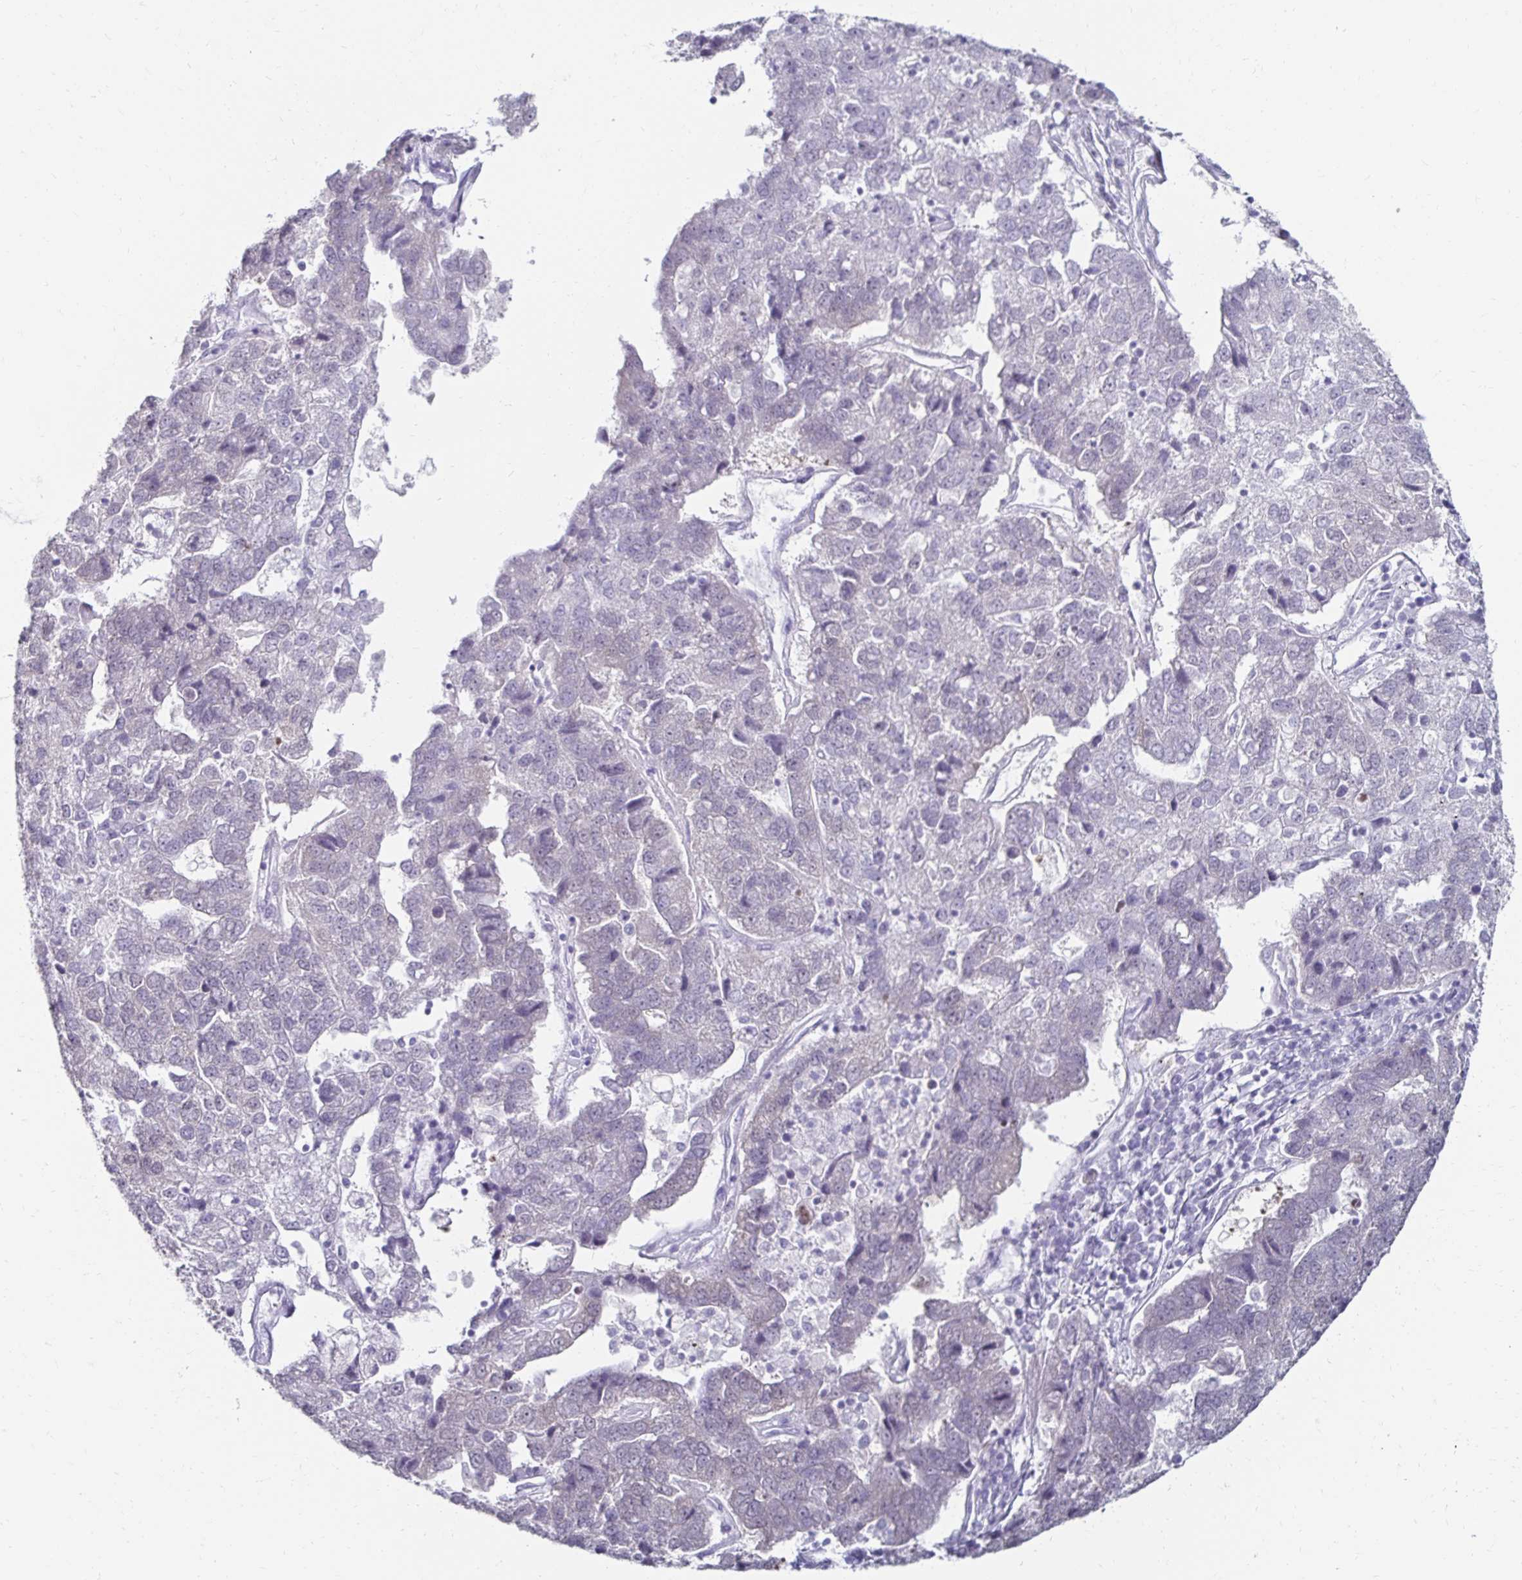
{"staining": {"intensity": "negative", "quantity": "none", "location": "none"}, "tissue": "pancreatic cancer", "cell_type": "Tumor cells", "image_type": "cancer", "snomed": [{"axis": "morphology", "description": "Adenocarcinoma, NOS"}, {"axis": "topography", "description": "Pancreas"}], "caption": "A photomicrograph of pancreatic cancer (adenocarcinoma) stained for a protein reveals no brown staining in tumor cells. (Immunohistochemistry, brightfield microscopy, high magnification).", "gene": "TOMM34", "patient": {"sex": "female", "age": 61}}